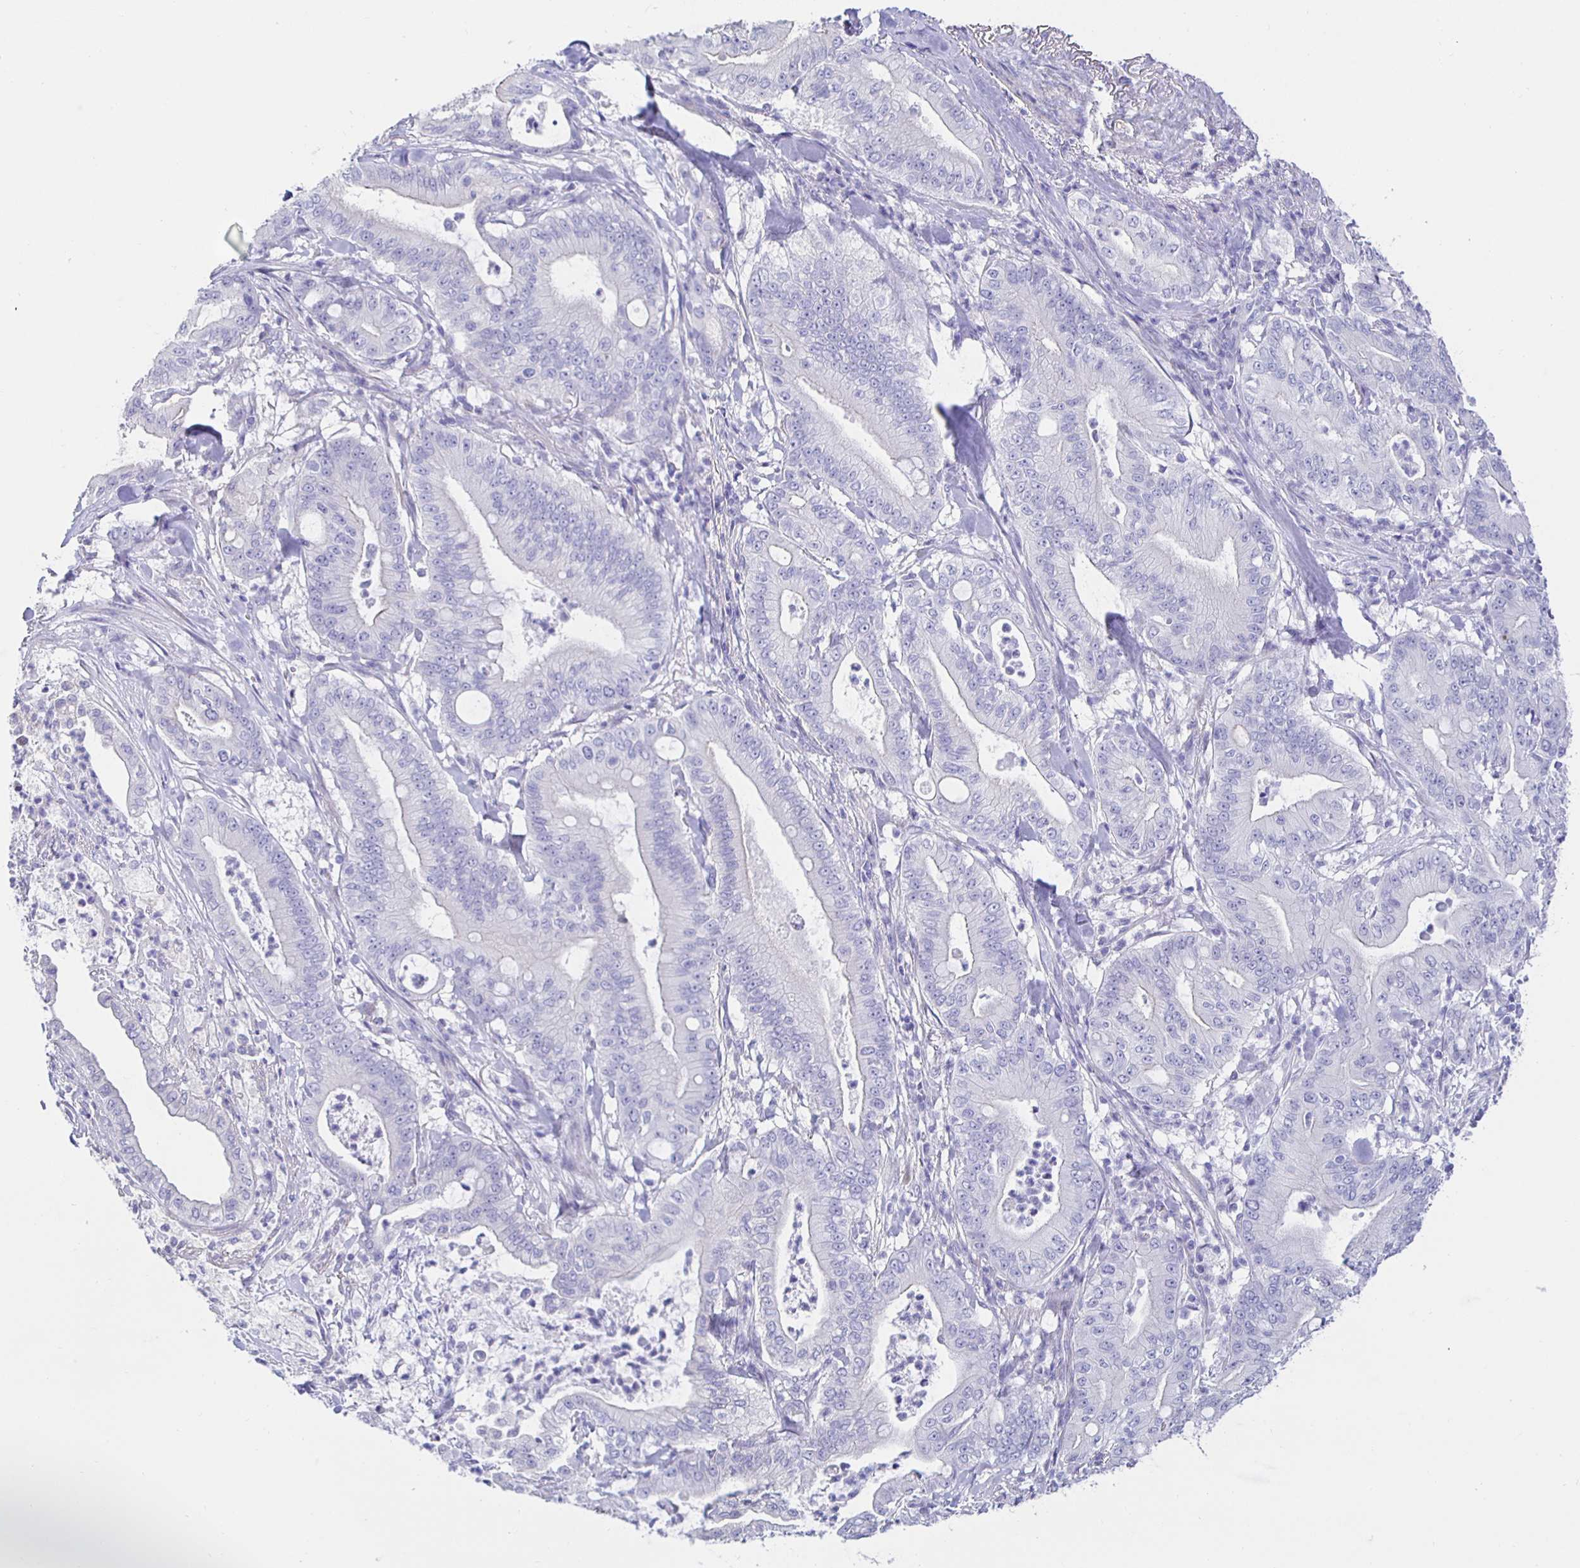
{"staining": {"intensity": "negative", "quantity": "none", "location": "none"}, "tissue": "pancreatic cancer", "cell_type": "Tumor cells", "image_type": "cancer", "snomed": [{"axis": "morphology", "description": "Adenocarcinoma, NOS"}, {"axis": "topography", "description": "Pancreas"}], "caption": "An image of pancreatic adenocarcinoma stained for a protein displays no brown staining in tumor cells. (DAB immunohistochemistry with hematoxylin counter stain).", "gene": "HSPA4L", "patient": {"sex": "male", "age": 71}}